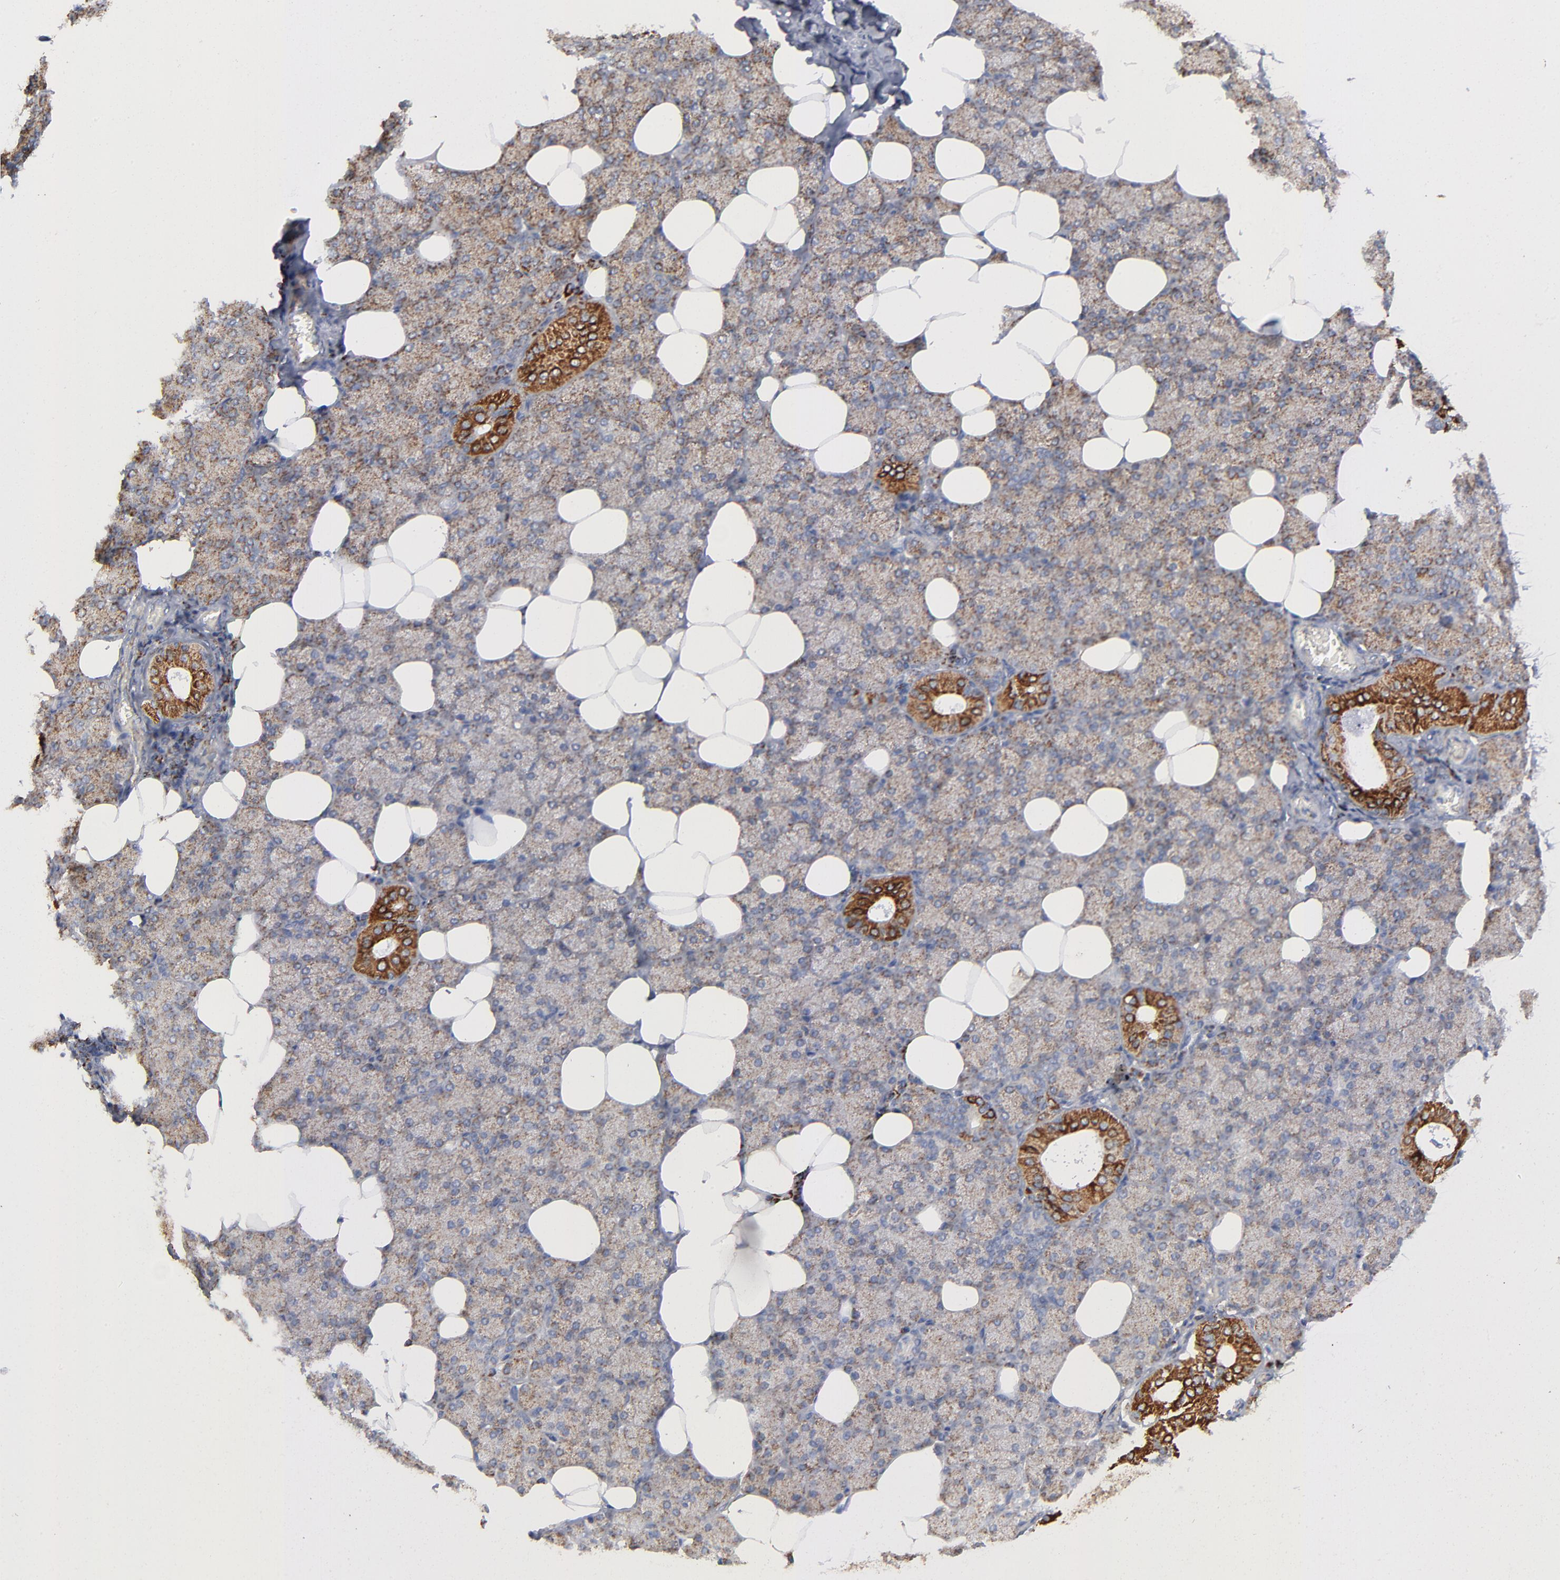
{"staining": {"intensity": "strong", "quantity": "25%-75%", "location": "cytoplasmic/membranous"}, "tissue": "salivary gland", "cell_type": "Glandular cells", "image_type": "normal", "snomed": [{"axis": "morphology", "description": "Normal tissue, NOS"}, {"axis": "topography", "description": "Lymph node"}, {"axis": "topography", "description": "Salivary gland"}], "caption": "This micrograph shows IHC staining of unremarkable salivary gland, with high strong cytoplasmic/membranous positivity in approximately 25%-75% of glandular cells.", "gene": "ASB3", "patient": {"sex": "male", "age": 8}}